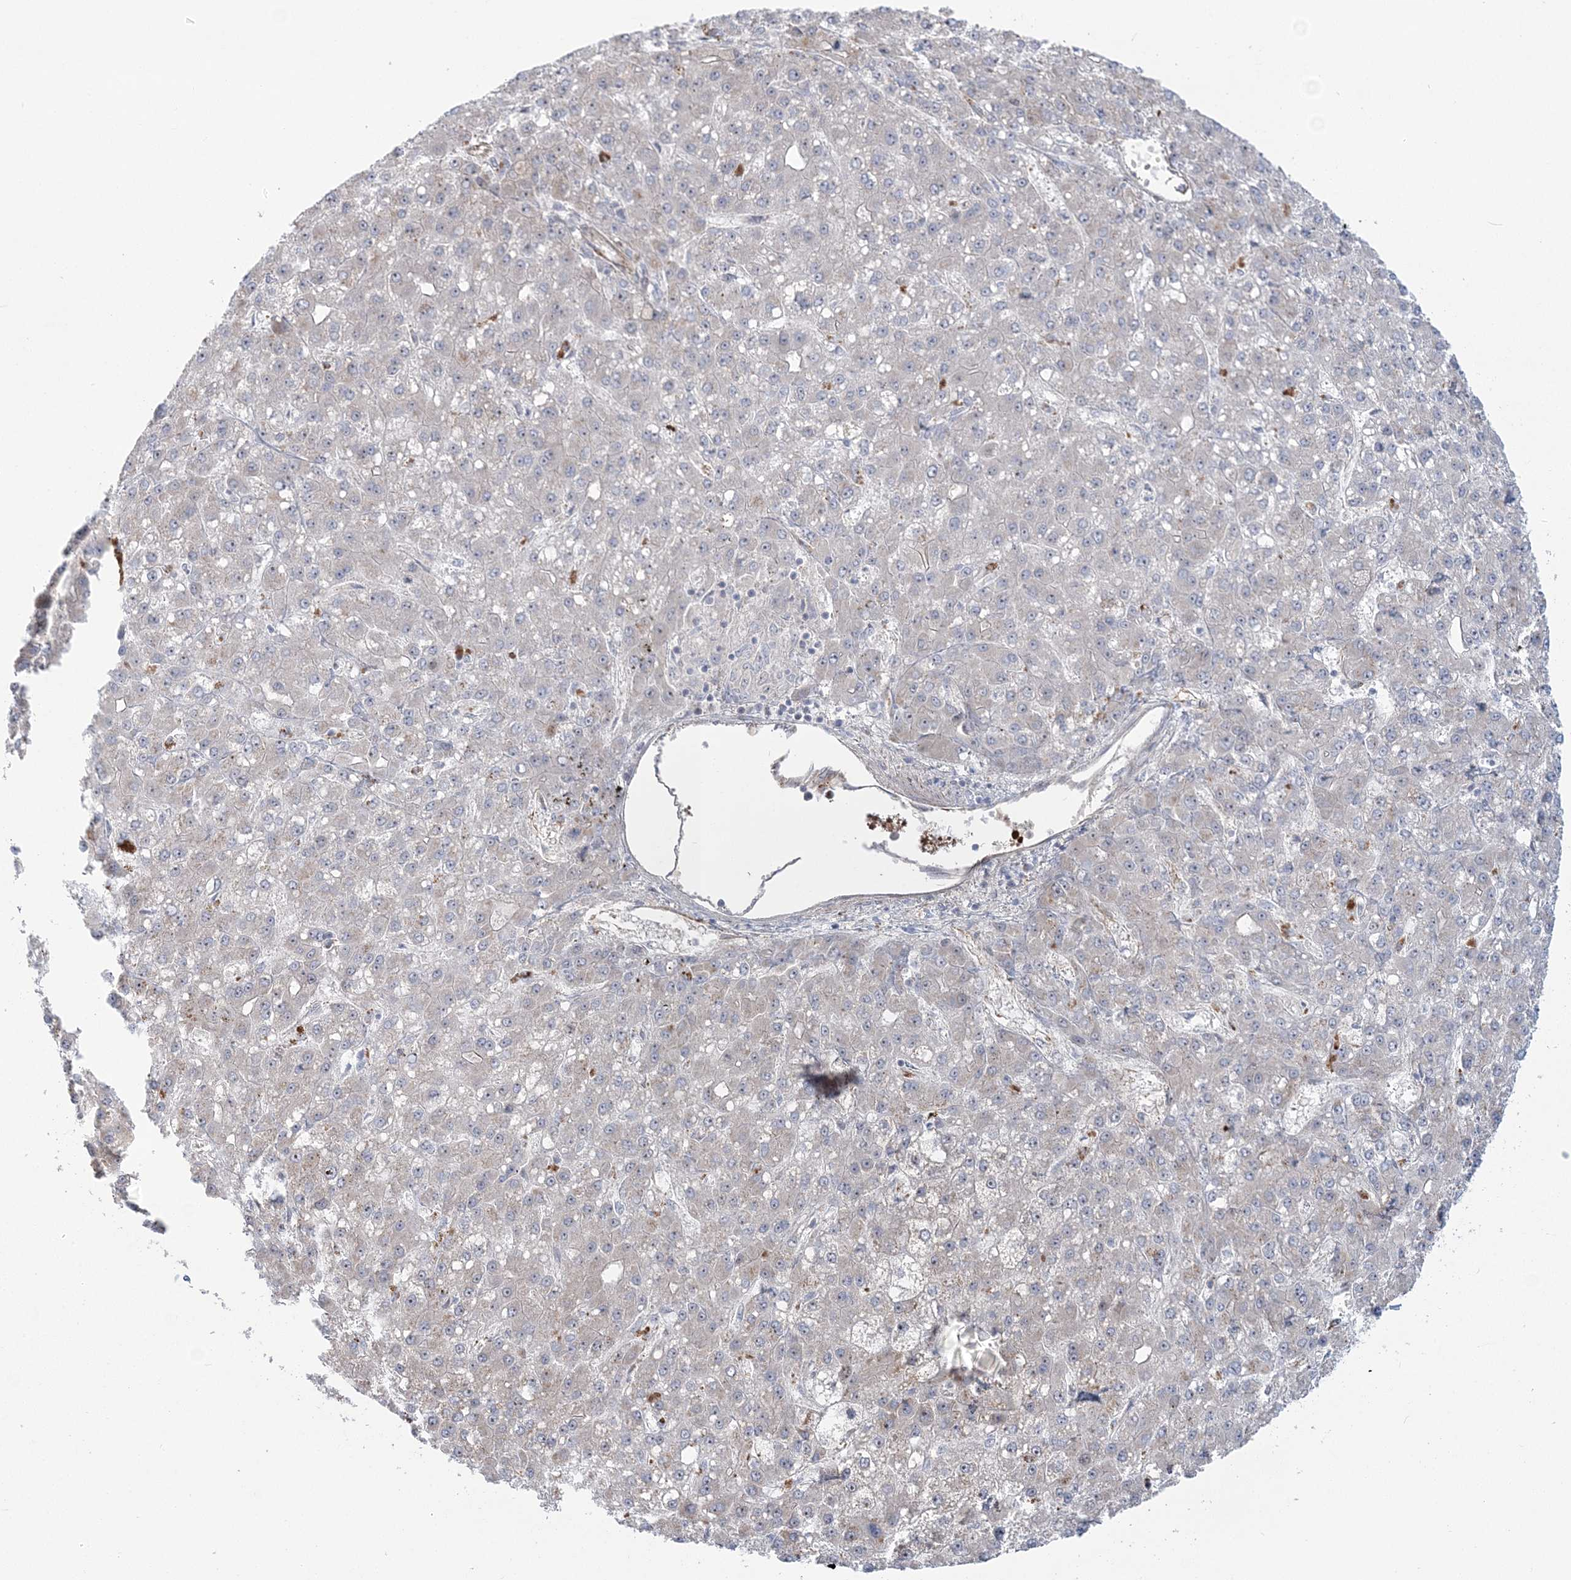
{"staining": {"intensity": "negative", "quantity": "none", "location": "none"}, "tissue": "liver cancer", "cell_type": "Tumor cells", "image_type": "cancer", "snomed": [{"axis": "morphology", "description": "Carcinoma, Hepatocellular, NOS"}, {"axis": "topography", "description": "Liver"}], "caption": "This micrograph is of liver cancer stained with IHC to label a protein in brown with the nuclei are counter-stained blue. There is no expression in tumor cells.", "gene": "NUDT9", "patient": {"sex": "male", "age": 67}}